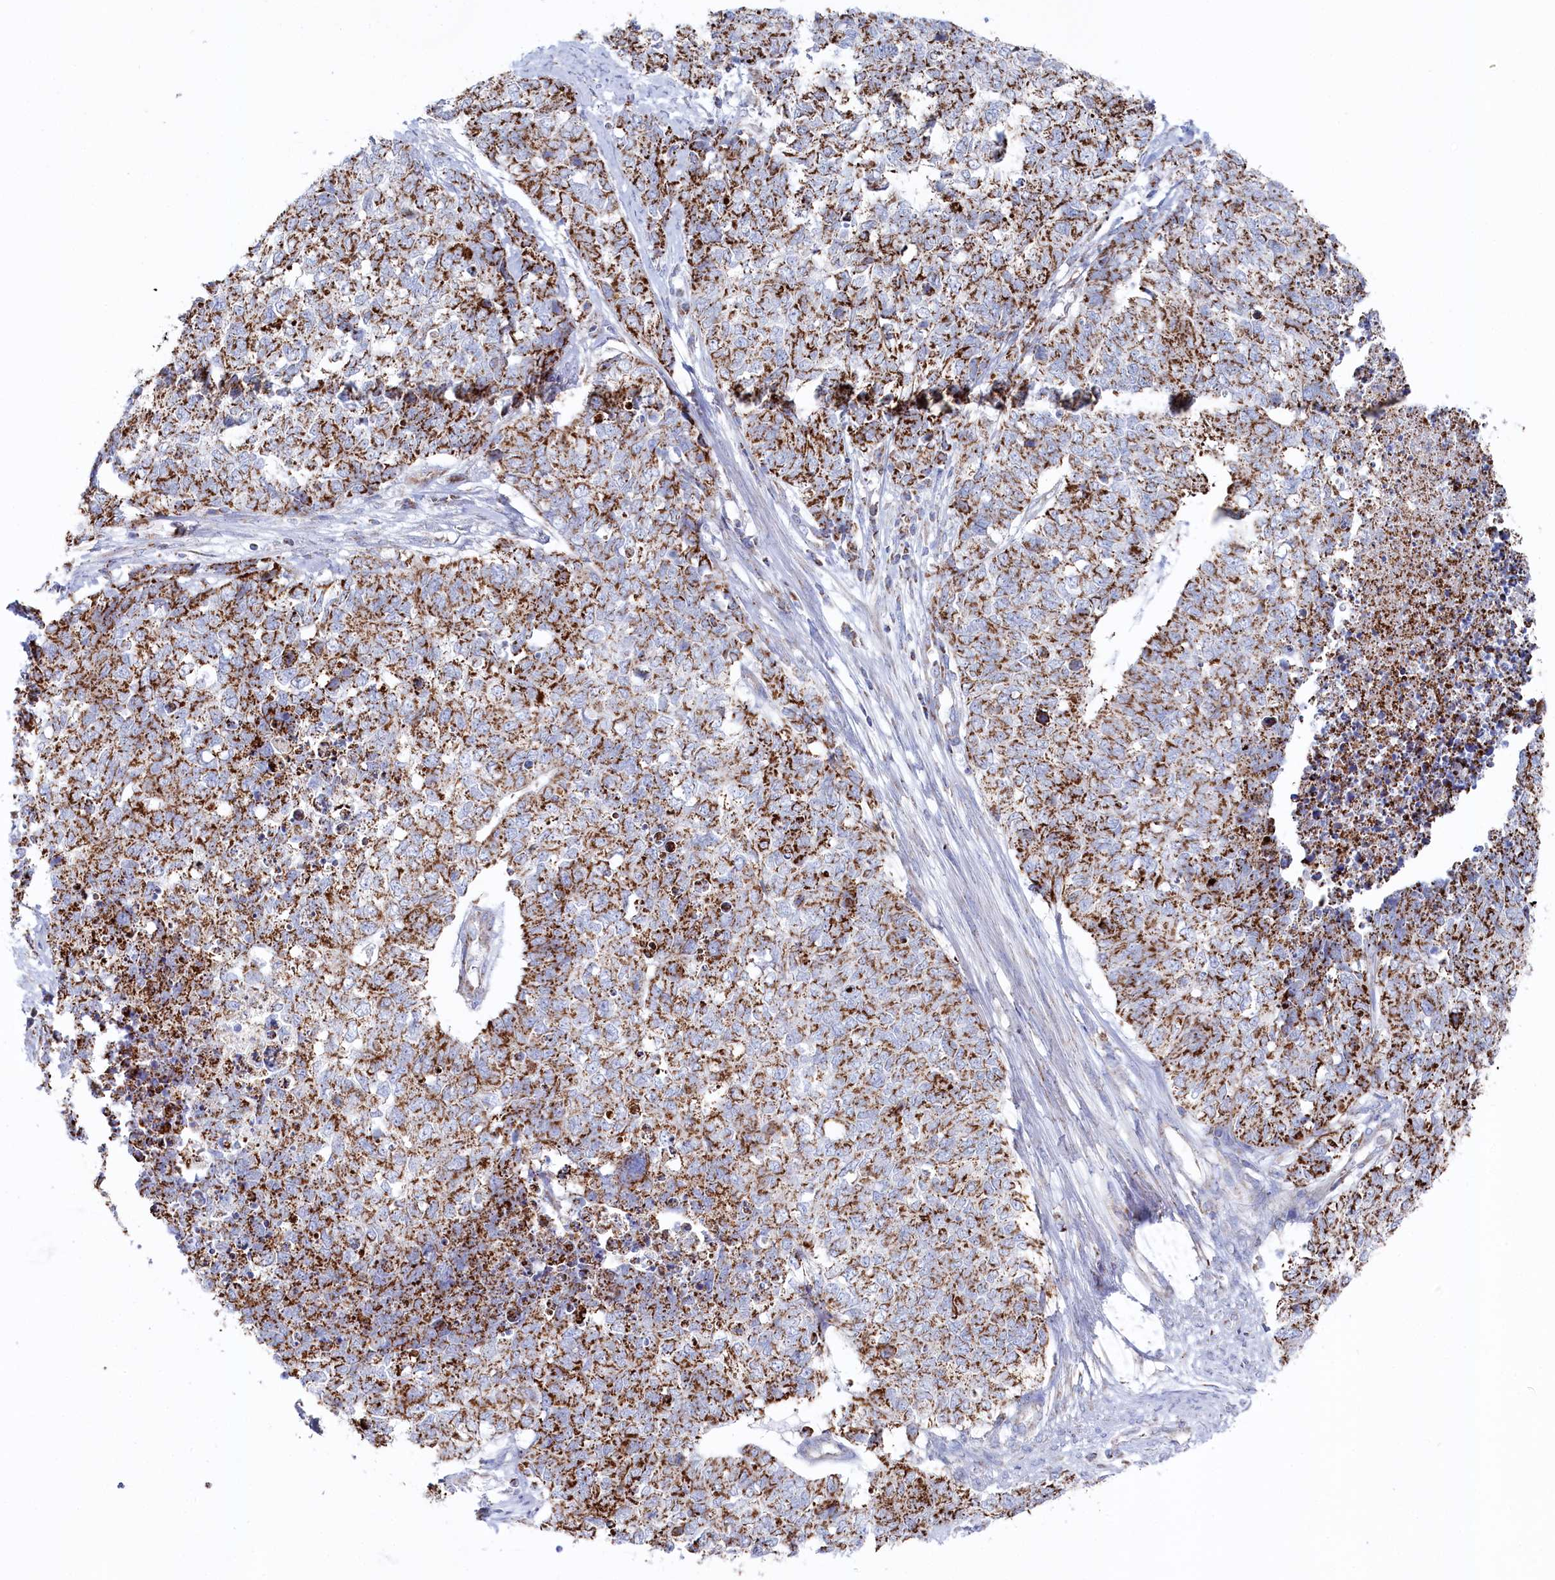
{"staining": {"intensity": "moderate", "quantity": ">75%", "location": "cytoplasmic/membranous"}, "tissue": "cervical cancer", "cell_type": "Tumor cells", "image_type": "cancer", "snomed": [{"axis": "morphology", "description": "Squamous cell carcinoma, NOS"}, {"axis": "topography", "description": "Cervix"}], "caption": "Brown immunohistochemical staining in cervical cancer shows moderate cytoplasmic/membranous positivity in about >75% of tumor cells. (DAB IHC with brightfield microscopy, high magnification).", "gene": "GLS2", "patient": {"sex": "female", "age": 63}}